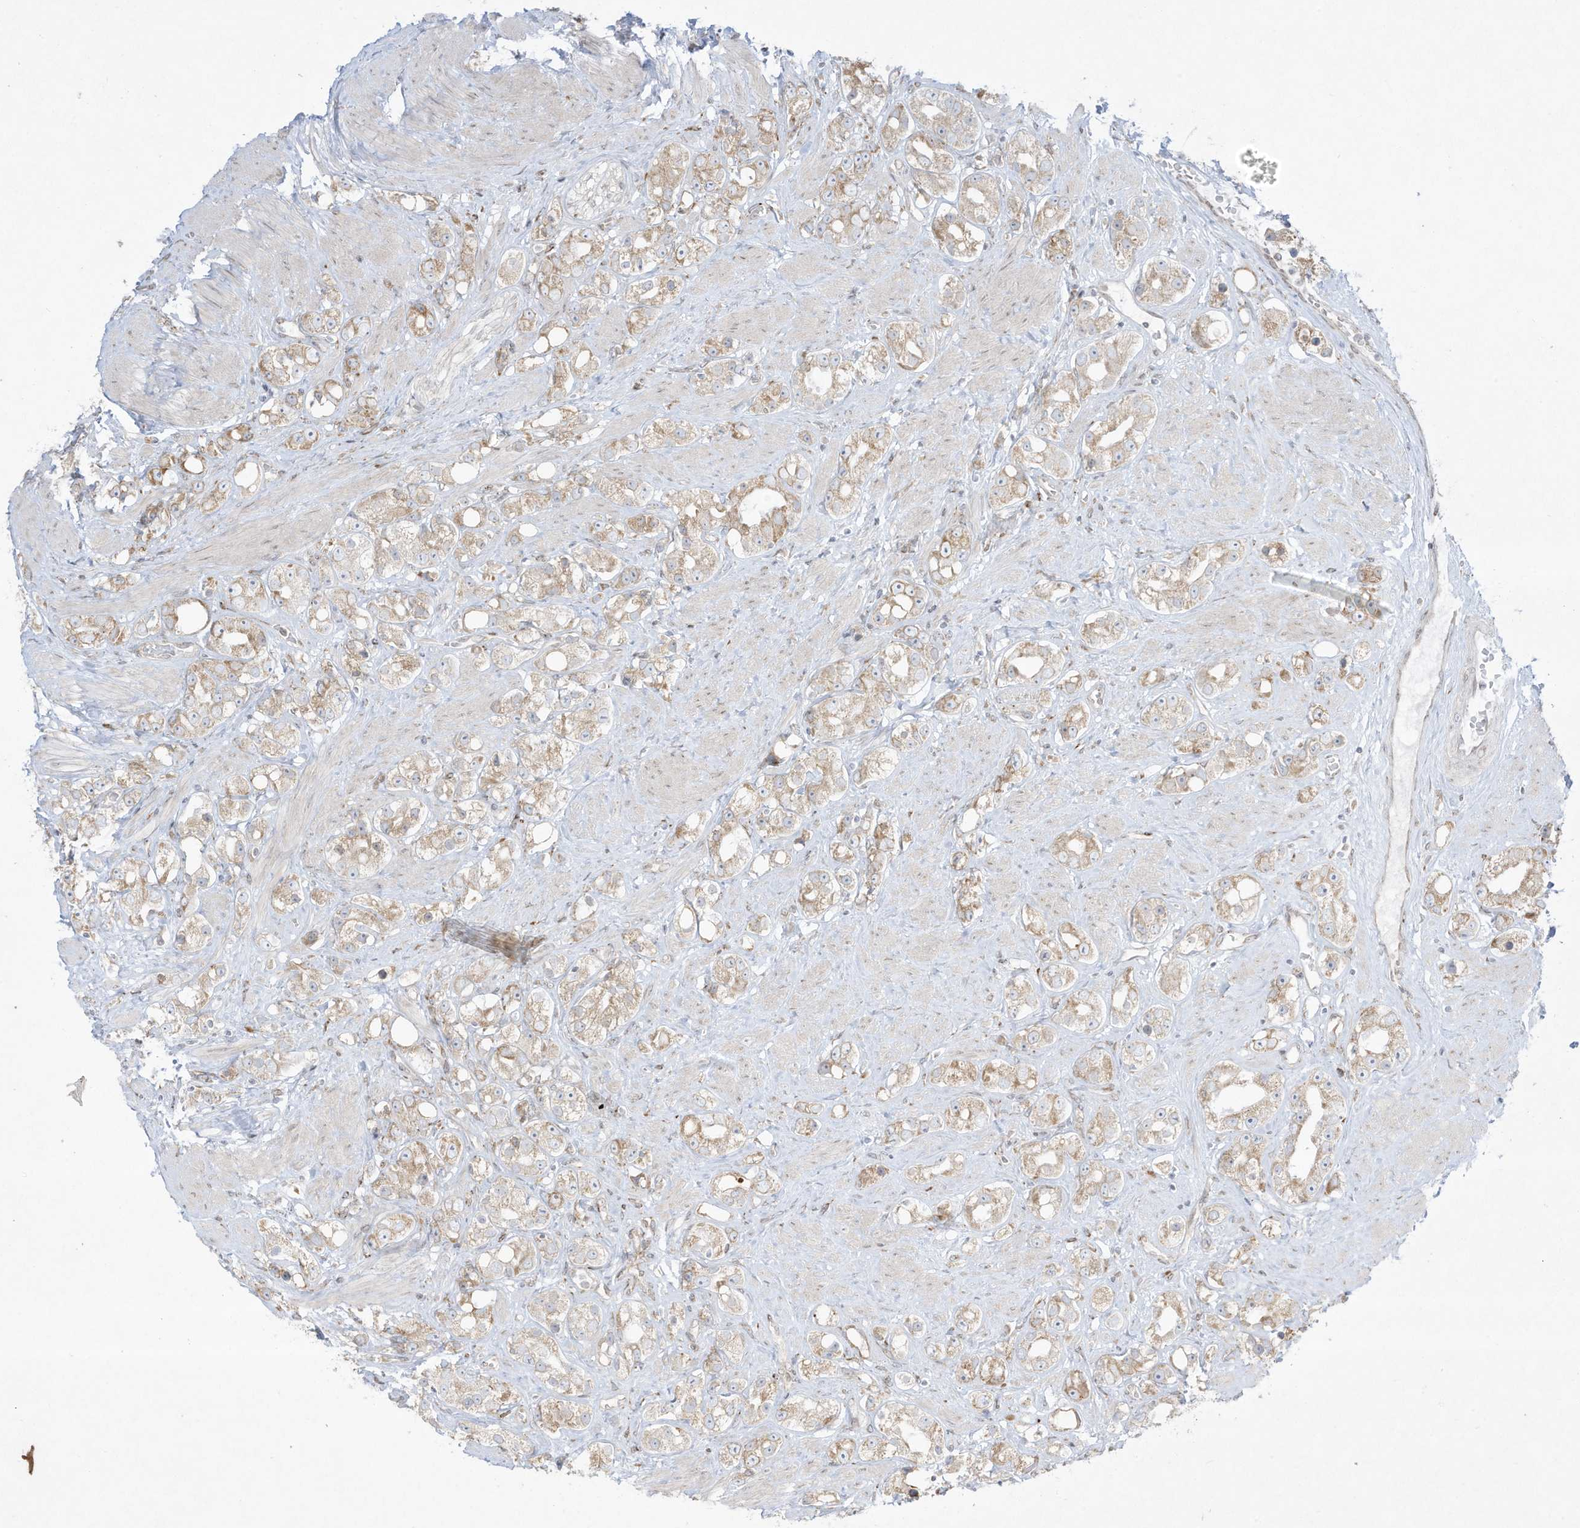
{"staining": {"intensity": "weak", "quantity": ">75%", "location": "cytoplasmic/membranous"}, "tissue": "prostate cancer", "cell_type": "Tumor cells", "image_type": "cancer", "snomed": [{"axis": "morphology", "description": "Adenocarcinoma, NOS"}, {"axis": "topography", "description": "Prostate"}], "caption": "Prostate adenocarcinoma stained with immunohistochemistry (IHC) displays weak cytoplasmic/membranous staining in about >75% of tumor cells.", "gene": "PTK6", "patient": {"sex": "male", "age": 79}}